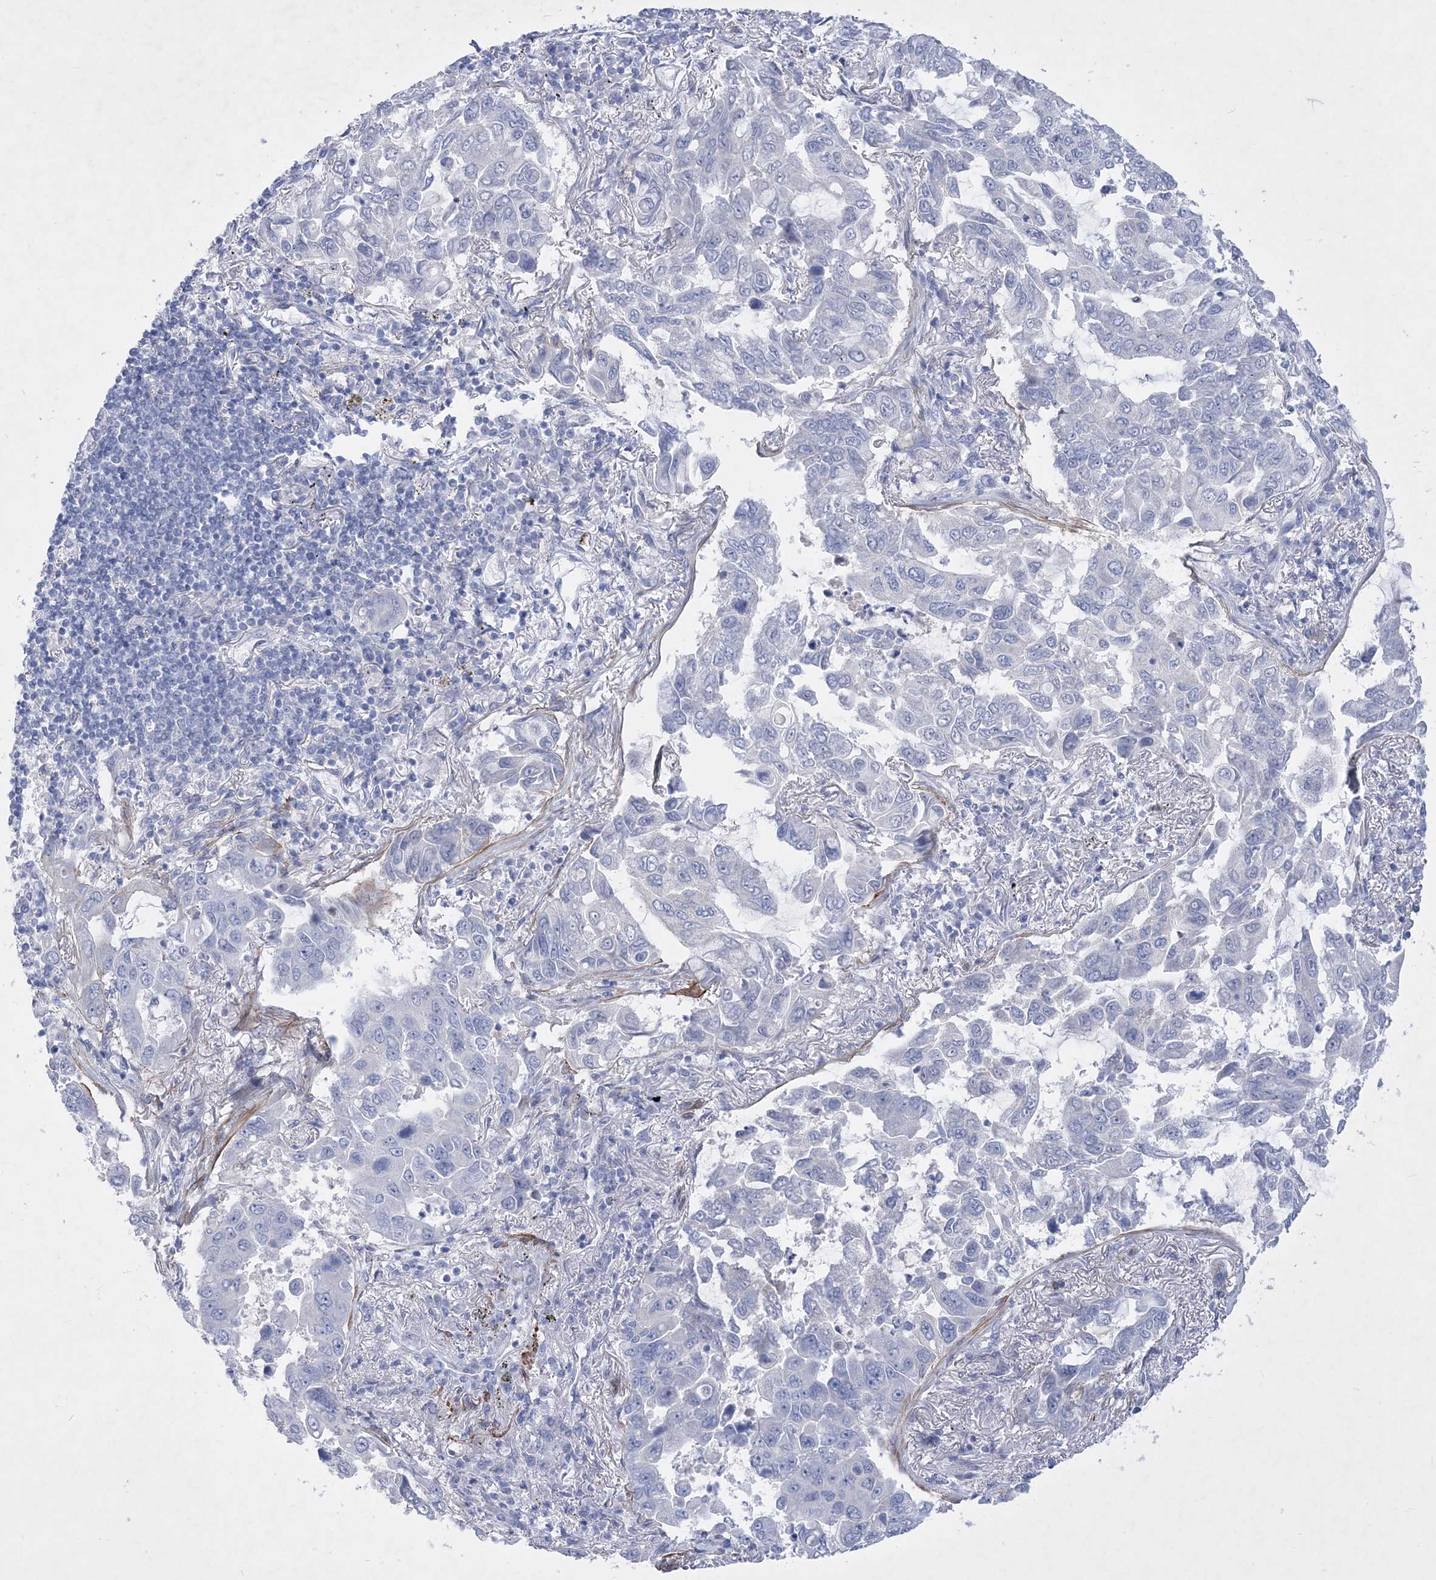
{"staining": {"intensity": "negative", "quantity": "none", "location": "none"}, "tissue": "lung cancer", "cell_type": "Tumor cells", "image_type": "cancer", "snomed": [{"axis": "morphology", "description": "Adenocarcinoma, NOS"}, {"axis": "topography", "description": "Lung"}], "caption": "There is no significant staining in tumor cells of adenocarcinoma (lung).", "gene": "WDR74", "patient": {"sex": "male", "age": 64}}